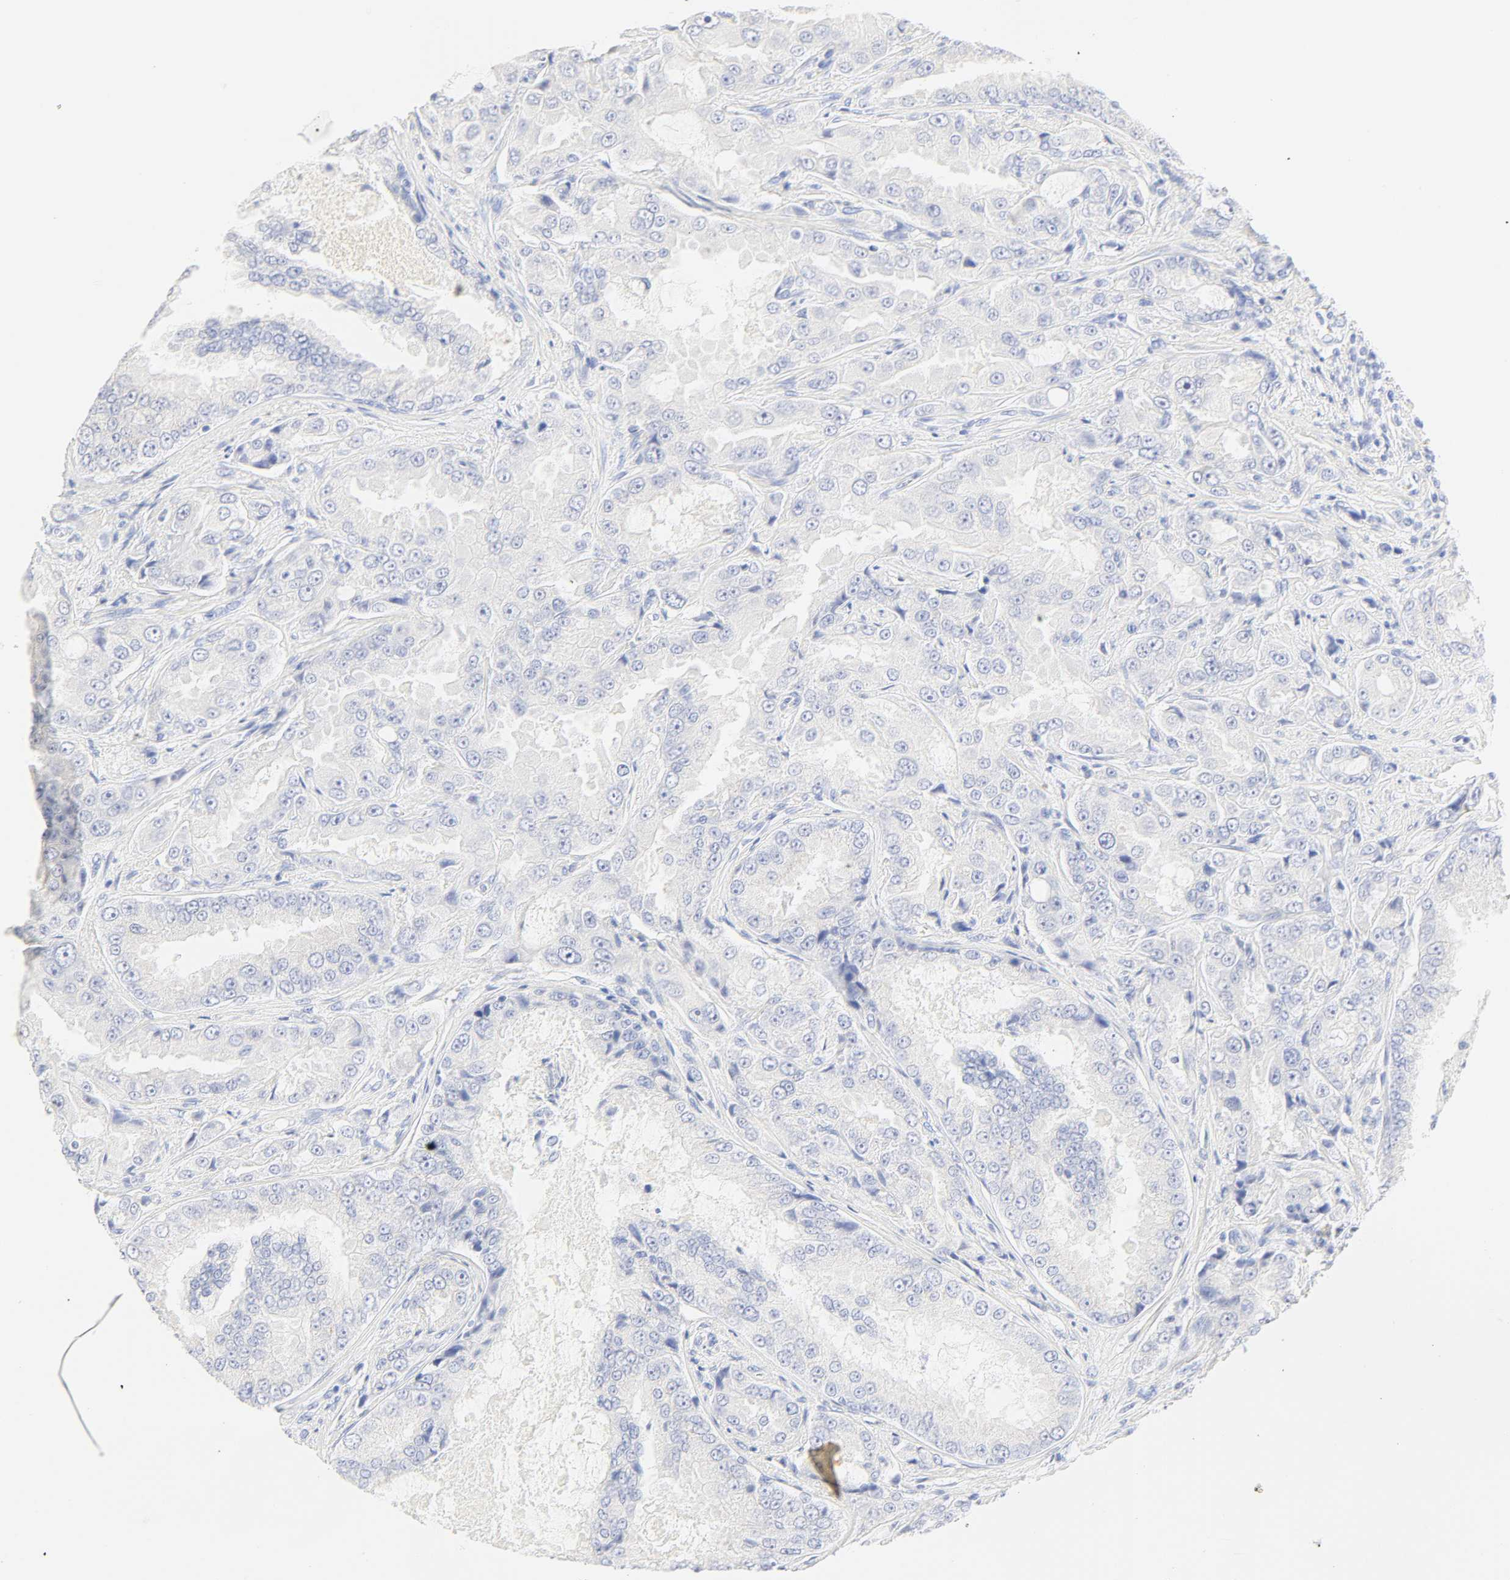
{"staining": {"intensity": "negative", "quantity": "none", "location": "none"}, "tissue": "prostate cancer", "cell_type": "Tumor cells", "image_type": "cancer", "snomed": [{"axis": "morphology", "description": "Adenocarcinoma, High grade"}, {"axis": "topography", "description": "Prostate"}], "caption": "The immunohistochemistry (IHC) histopathology image has no significant positivity in tumor cells of prostate cancer (adenocarcinoma (high-grade)) tissue. (DAB immunohistochemistry with hematoxylin counter stain).", "gene": "SLCO1B3", "patient": {"sex": "male", "age": 73}}